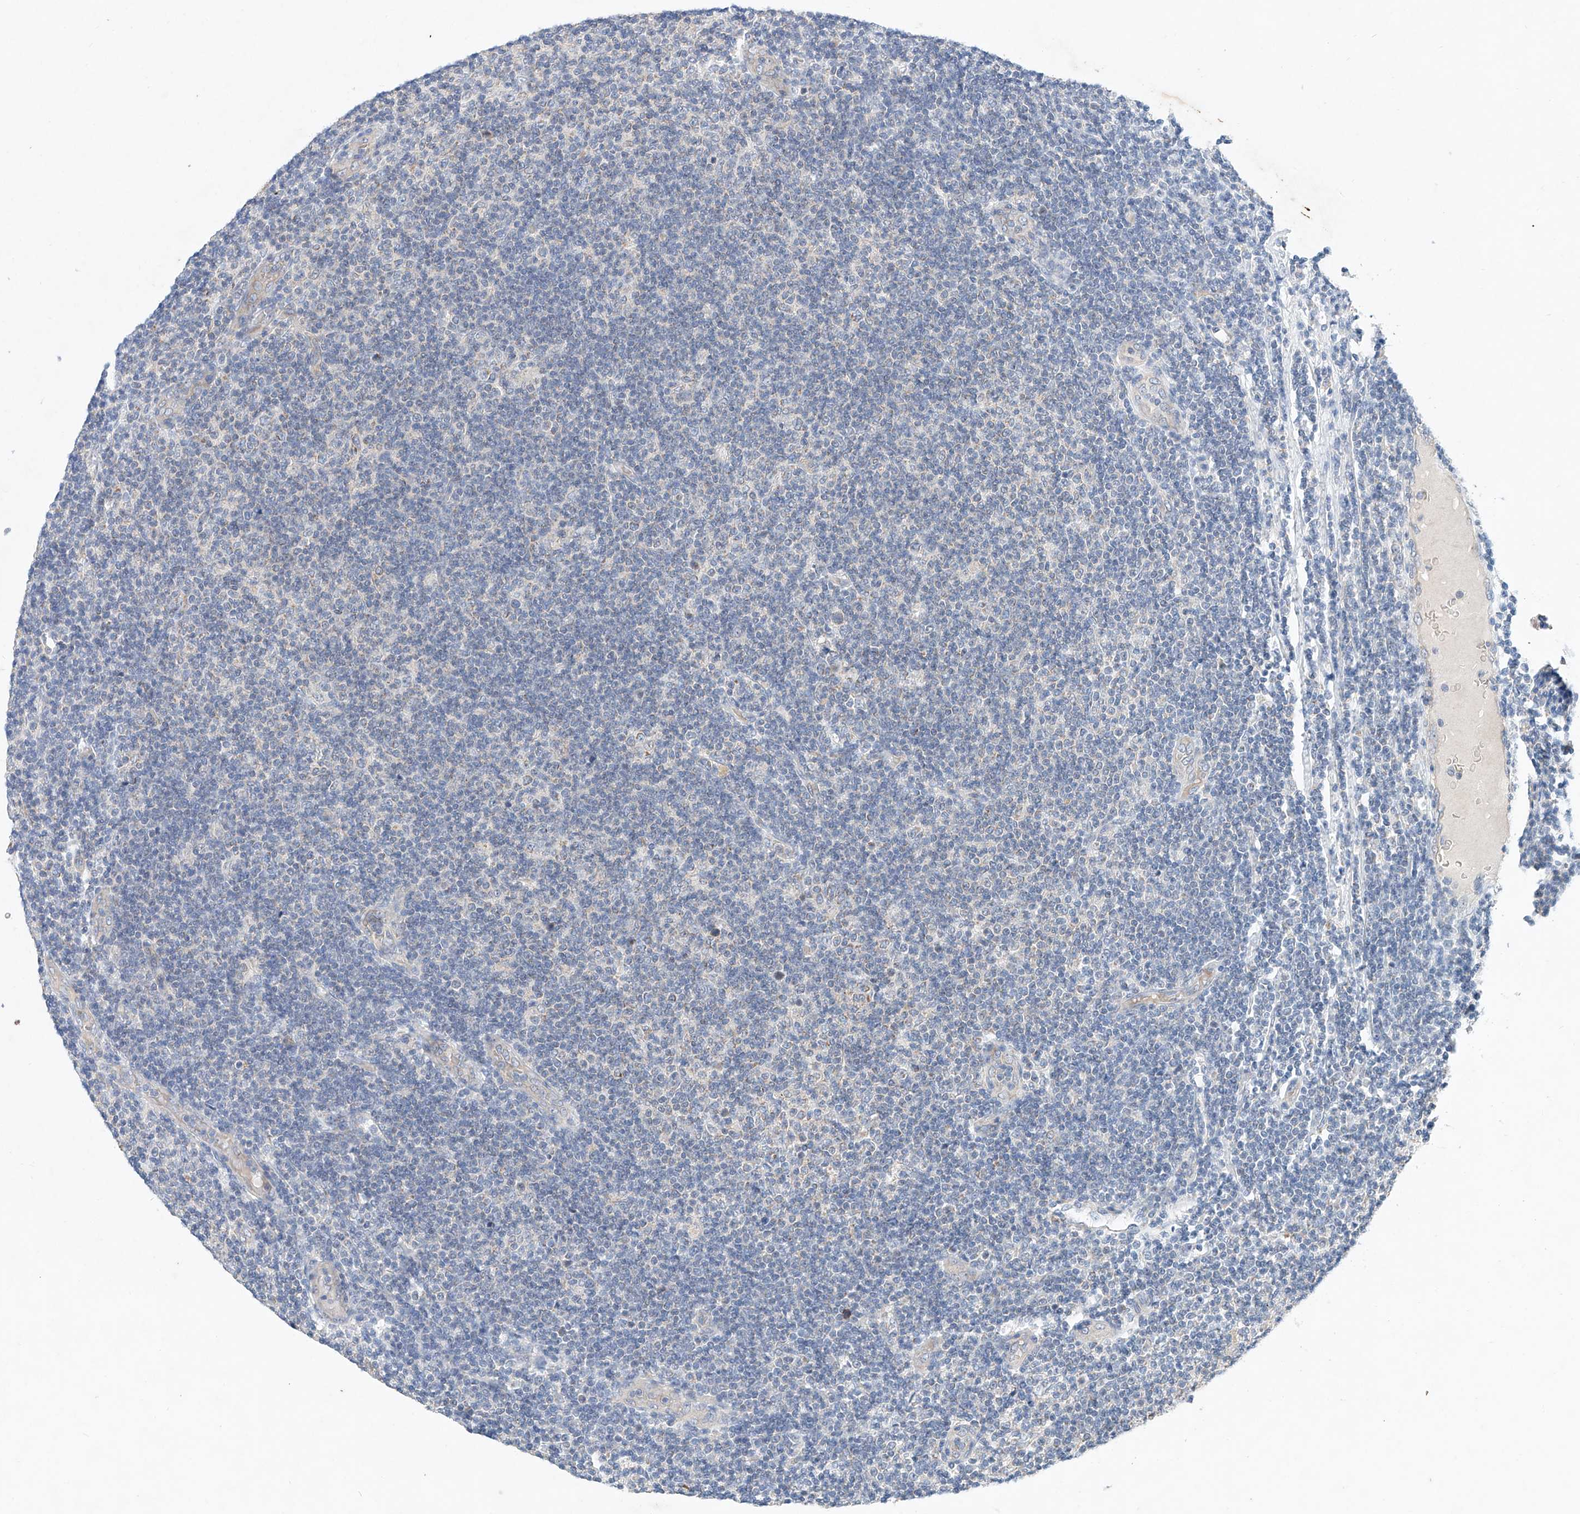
{"staining": {"intensity": "negative", "quantity": "none", "location": "none"}, "tissue": "lymphoma", "cell_type": "Tumor cells", "image_type": "cancer", "snomed": [{"axis": "morphology", "description": "Malignant lymphoma, non-Hodgkin's type, Low grade"}, {"axis": "topography", "description": "Lymph node"}], "caption": "Immunohistochemistry of human malignant lymphoma, non-Hodgkin's type (low-grade) displays no expression in tumor cells.", "gene": "FASTK", "patient": {"sex": "male", "age": 83}}